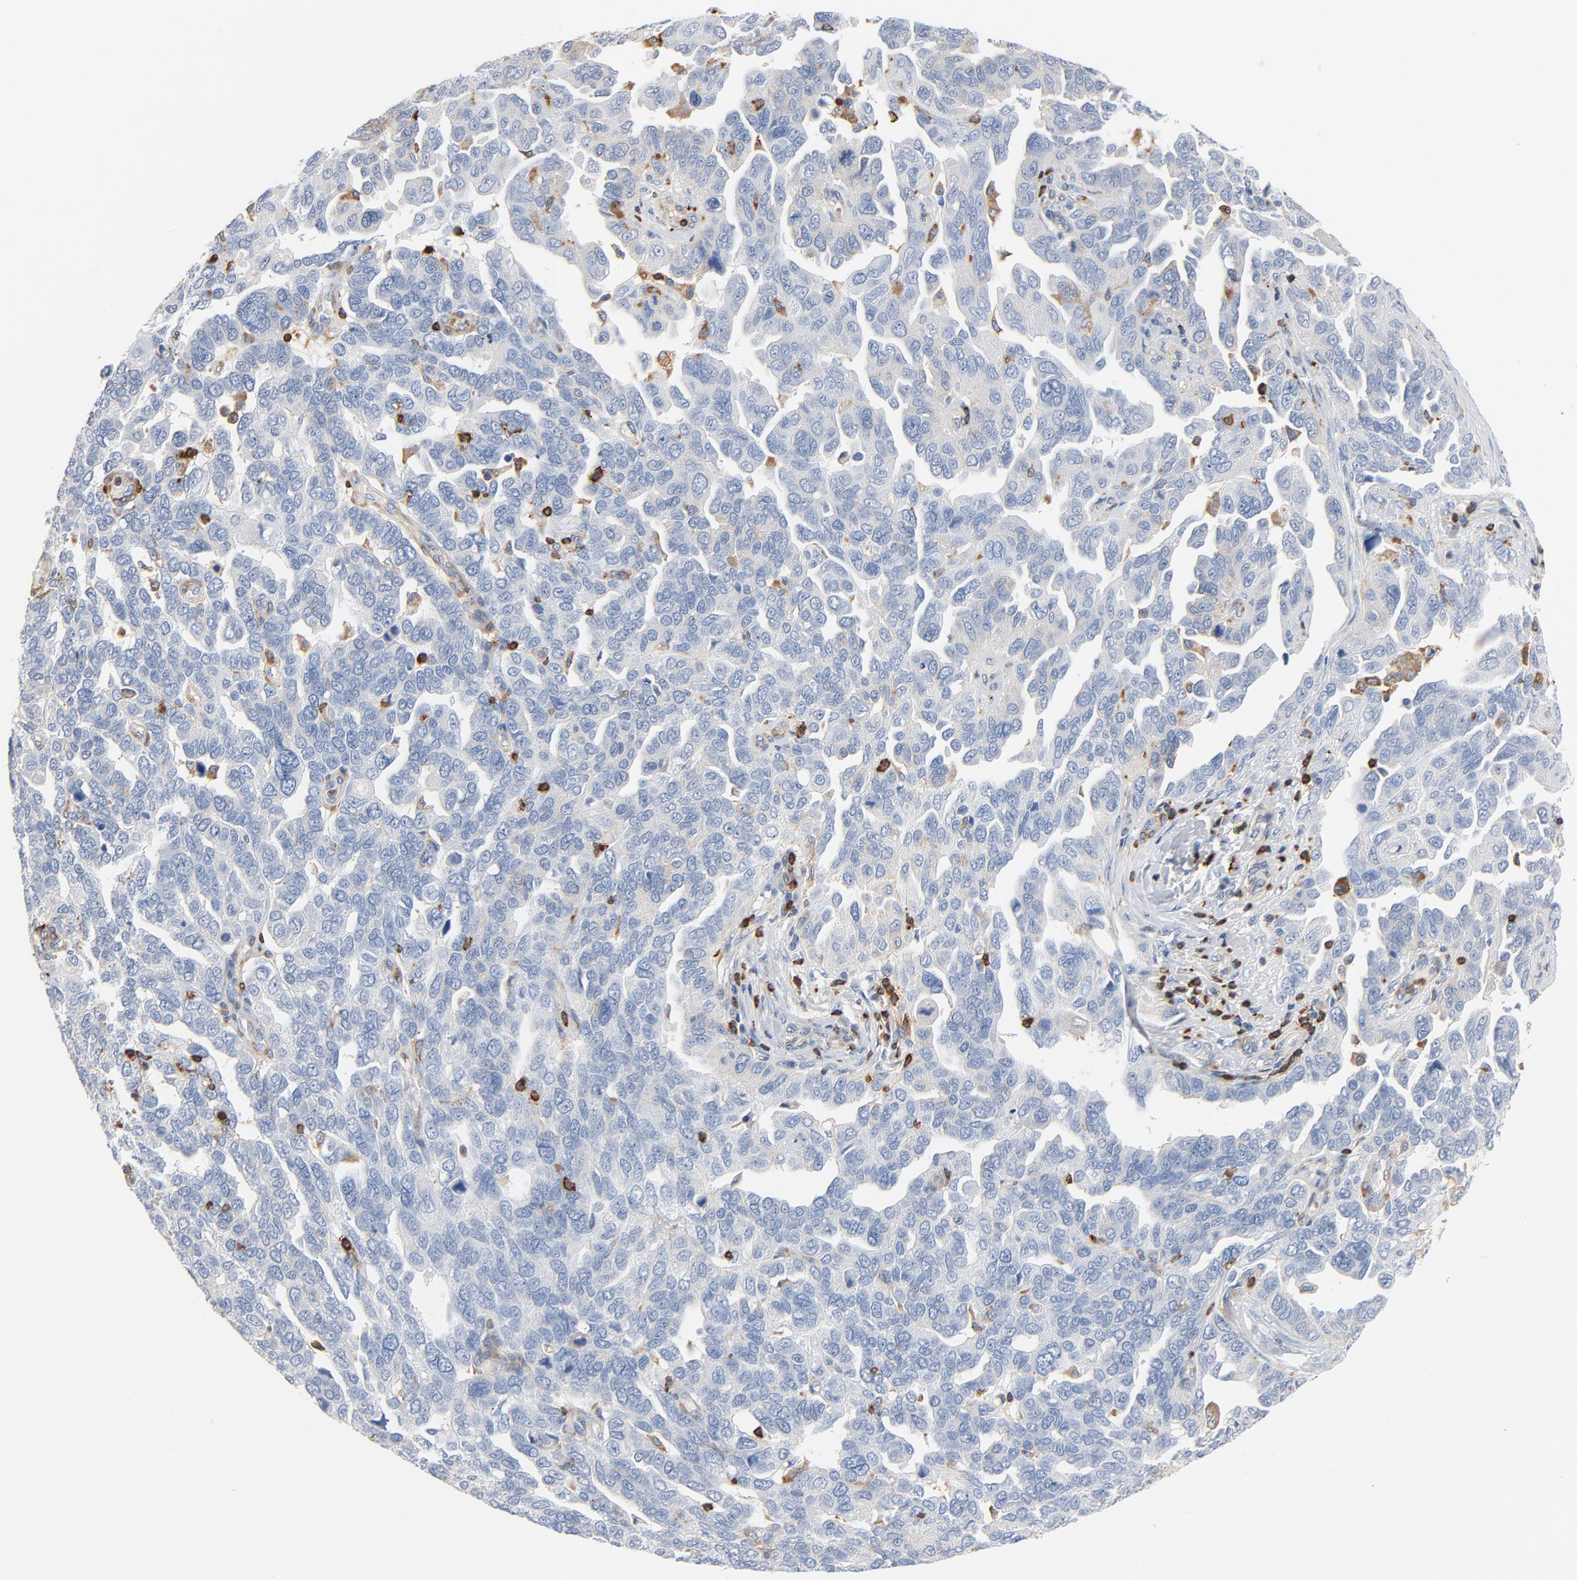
{"staining": {"intensity": "negative", "quantity": "none", "location": "none"}, "tissue": "ovarian cancer", "cell_type": "Tumor cells", "image_type": "cancer", "snomed": [{"axis": "morphology", "description": "Cystadenocarcinoma, serous, NOS"}, {"axis": "topography", "description": "Ovary"}], "caption": "Tumor cells show no significant protein staining in serous cystadenocarcinoma (ovarian).", "gene": "SH3KBP1", "patient": {"sex": "female", "age": 64}}